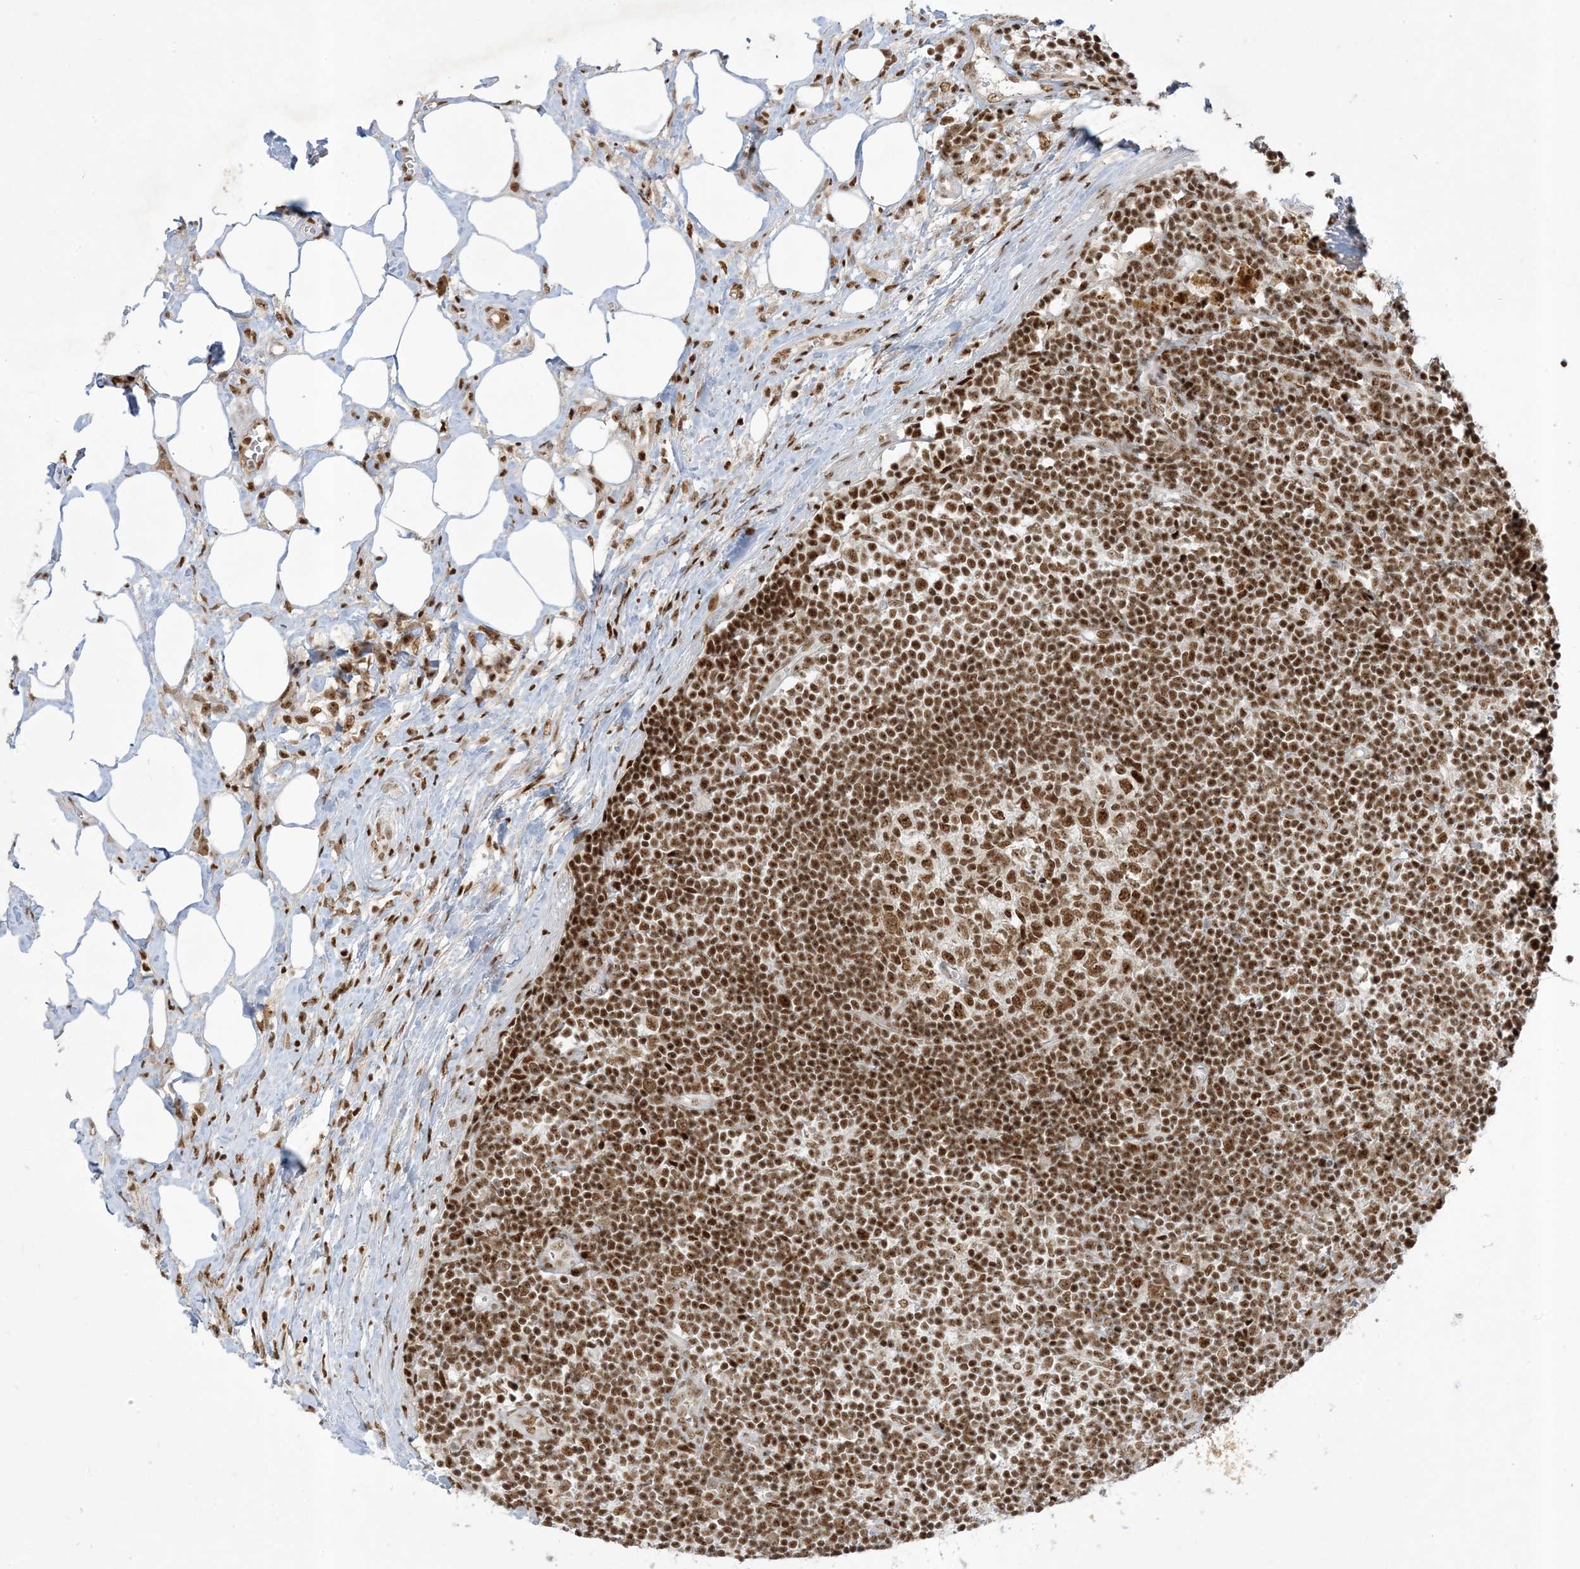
{"staining": {"intensity": "strong", "quantity": ">75%", "location": "nuclear"}, "tissue": "lymph node", "cell_type": "Germinal center cells", "image_type": "normal", "snomed": [{"axis": "morphology", "description": "Normal tissue, NOS"}, {"axis": "morphology", "description": "Squamous cell carcinoma, metastatic, NOS"}, {"axis": "topography", "description": "Lymph node"}], "caption": "Immunohistochemistry histopathology image of benign lymph node: human lymph node stained using immunohistochemistry (IHC) shows high levels of strong protein expression localized specifically in the nuclear of germinal center cells, appearing as a nuclear brown color.", "gene": "PPIL2", "patient": {"sex": "male", "age": 73}}